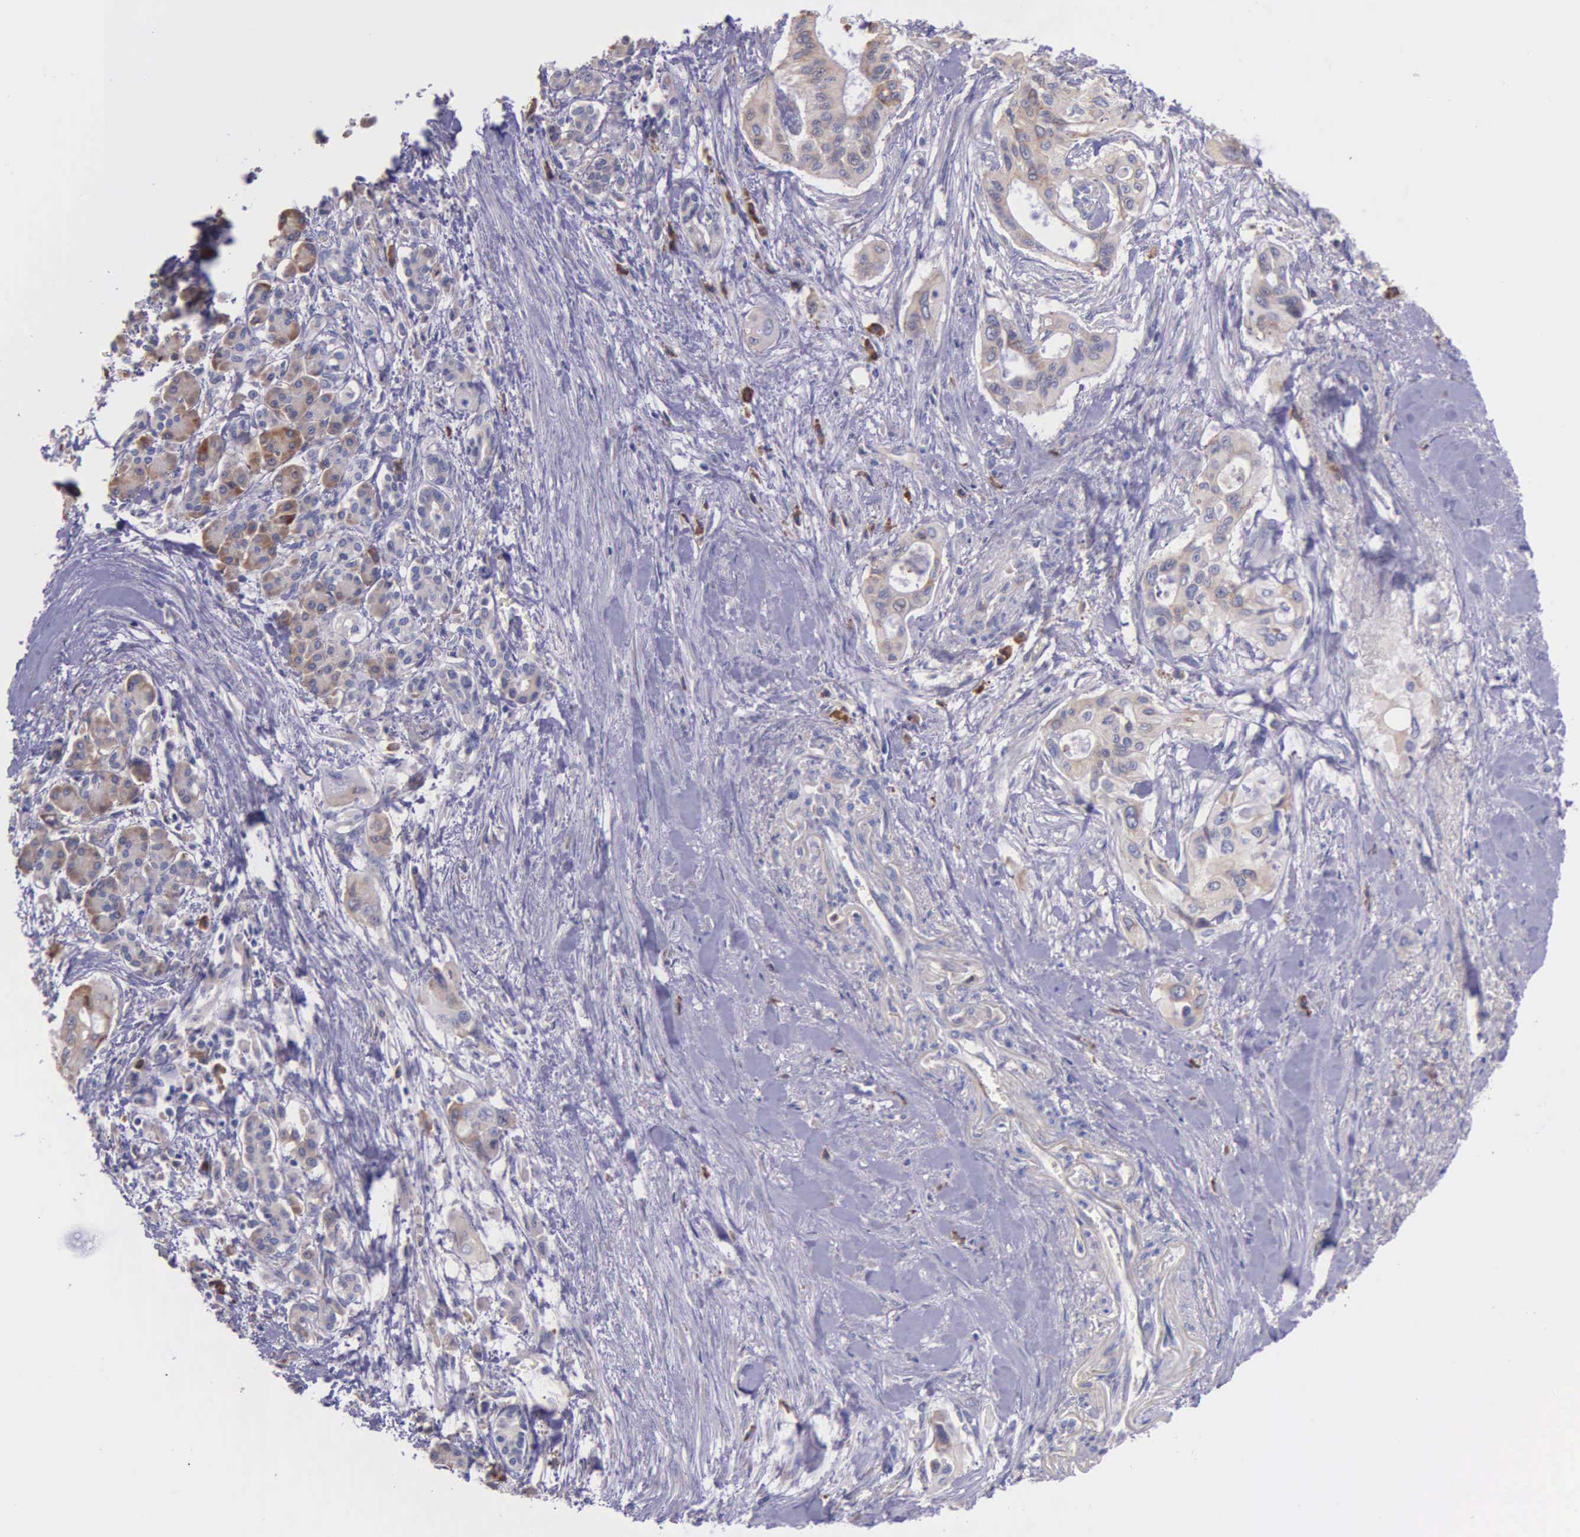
{"staining": {"intensity": "weak", "quantity": "25%-75%", "location": "cytoplasmic/membranous"}, "tissue": "pancreatic cancer", "cell_type": "Tumor cells", "image_type": "cancer", "snomed": [{"axis": "morphology", "description": "Adenocarcinoma, NOS"}, {"axis": "topography", "description": "Pancreas"}], "caption": "IHC of human adenocarcinoma (pancreatic) reveals low levels of weak cytoplasmic/membranous staining in about 25%-75% of tumor cells.", "gene": "ZC3H12B", "patient": {"sex": "male", "age": 77}}